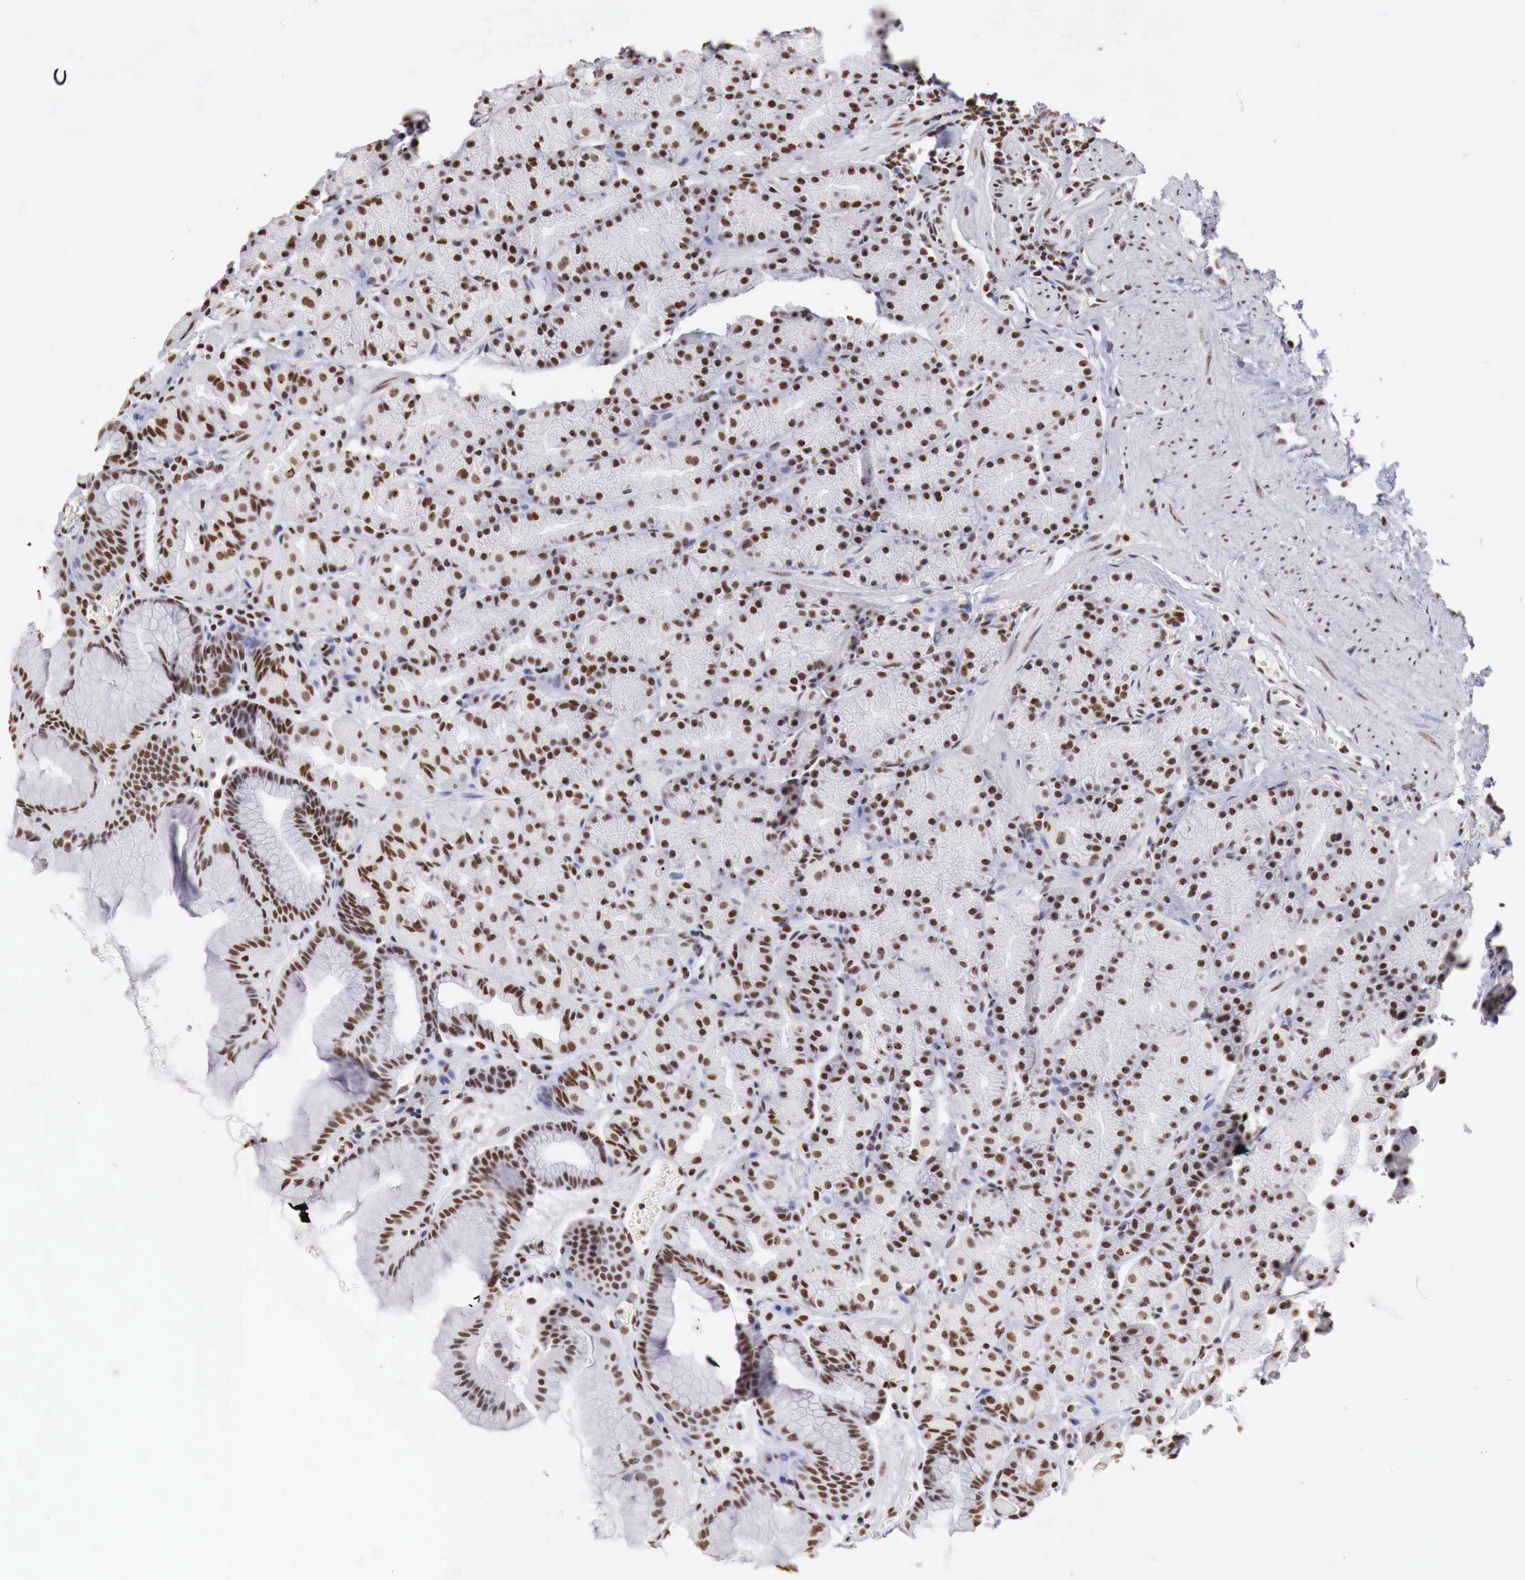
{"staining": {"intensity": "strong", "quantity": ">75%", "location": "nuclear"}, "tissue": "stomach", "cell_type": "Glandular cells", "image_type": "normal", "snomed": [{"axis": "morphology", "description": "Normal tissue, NOS"}, {"axis": "topography", "description": "Stomach, upper"}], "caption": "Immunohistochemical staining of unremarkable stomach reveals >75% levels of strong nuclear protein positivity in approximately >75% of glandular cells. (Brightfield microscopy of DAB IHC at high magnification).", "gene": "DKC1", "patient": {"sex": "male", "age": 72}}